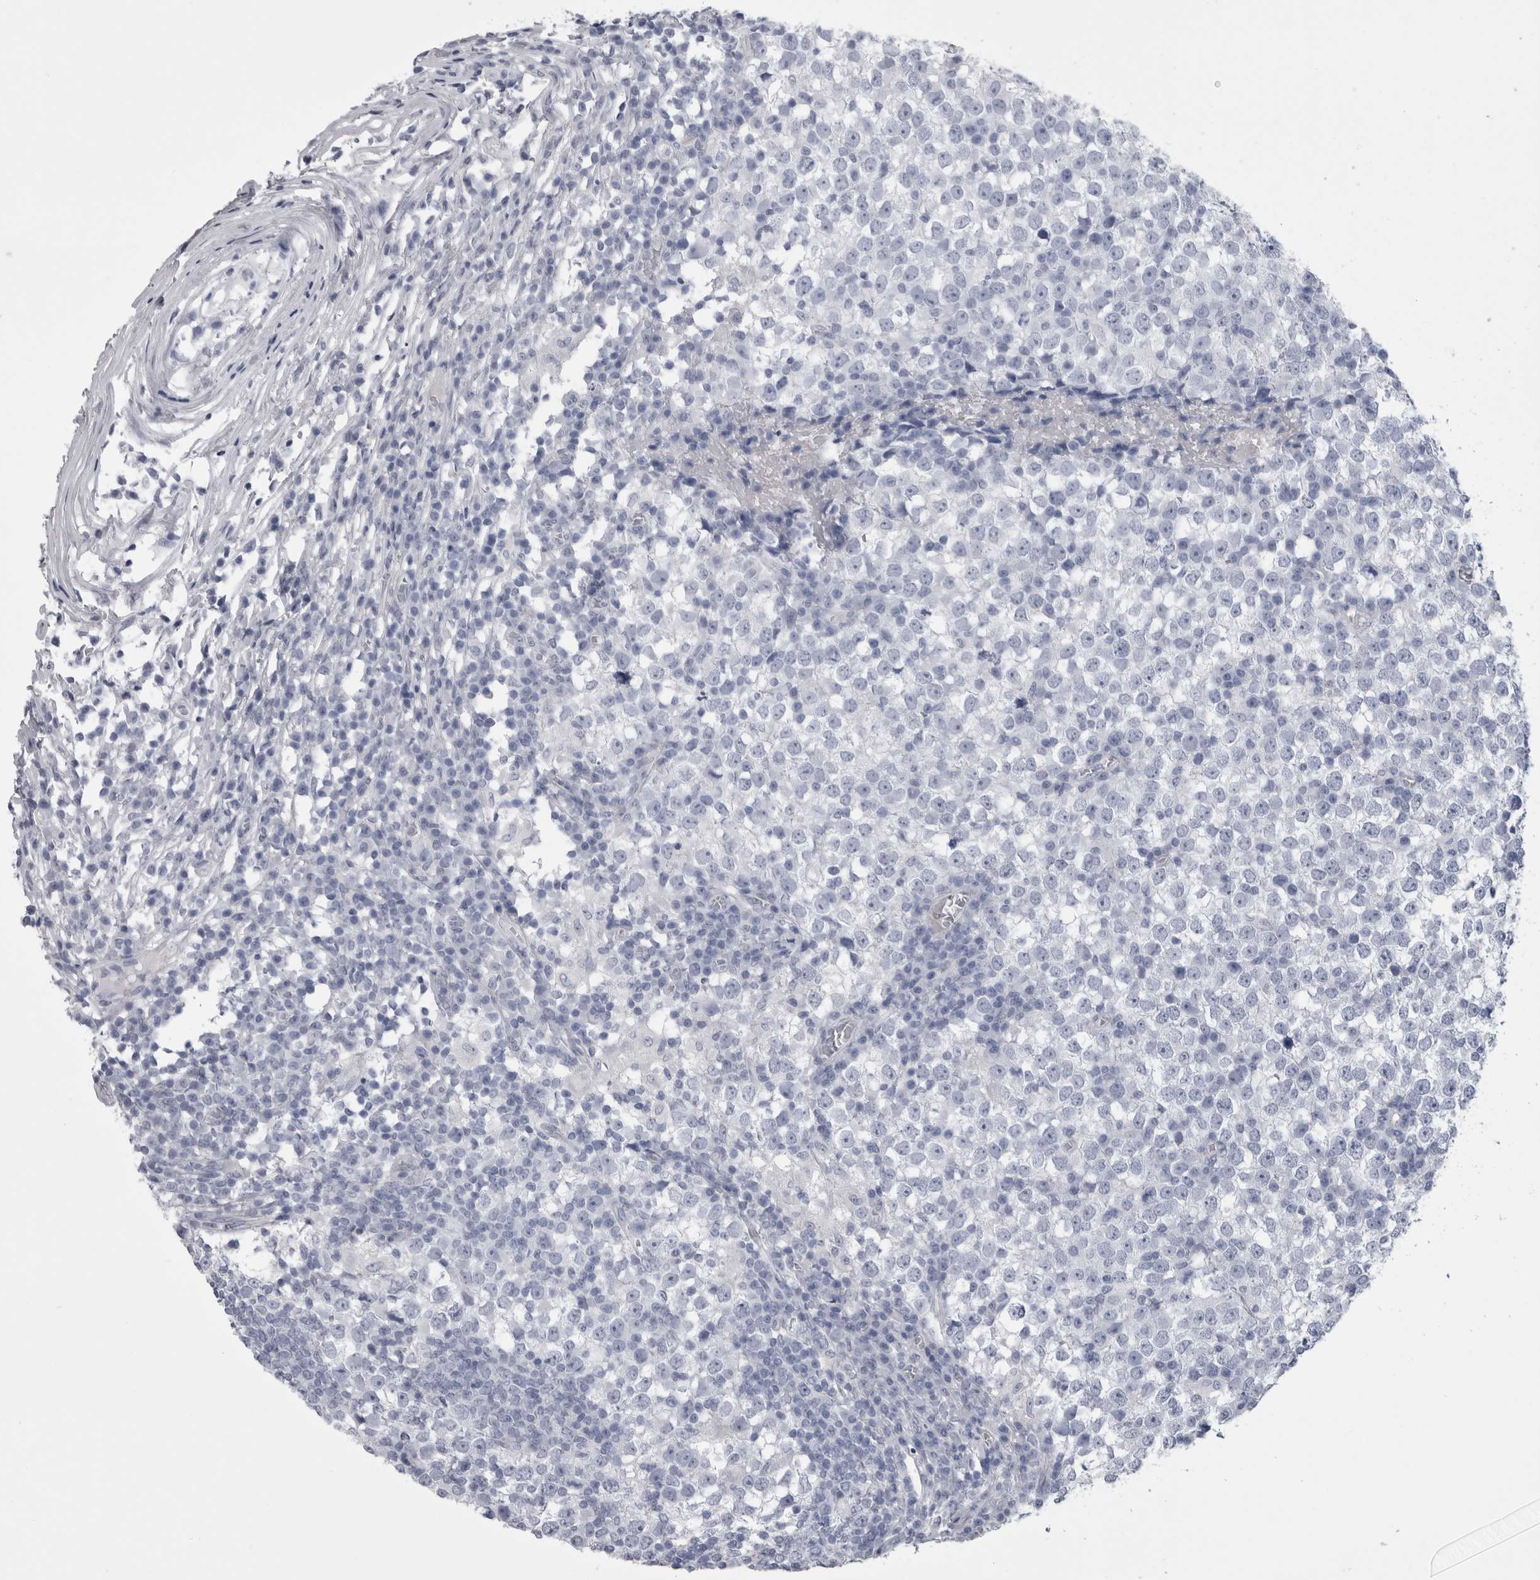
{"staining": {"intensity": "negative", "quantity": "none", "location": "none"}, "tissue": "testis cancer", "cell_type": "Tumor cells", "image_type": "cancer", "snomed": [{"axis": "morphology", "description": "Seminoma, NOS"}, {"axis": "topography", "description": "Testis"}], "caption": "Immunohistochemical staining of testis seminoma shows no significant staining in tumor cells.", "gene": "AFMID", "patient": {"sex": "male", "age": 65}}